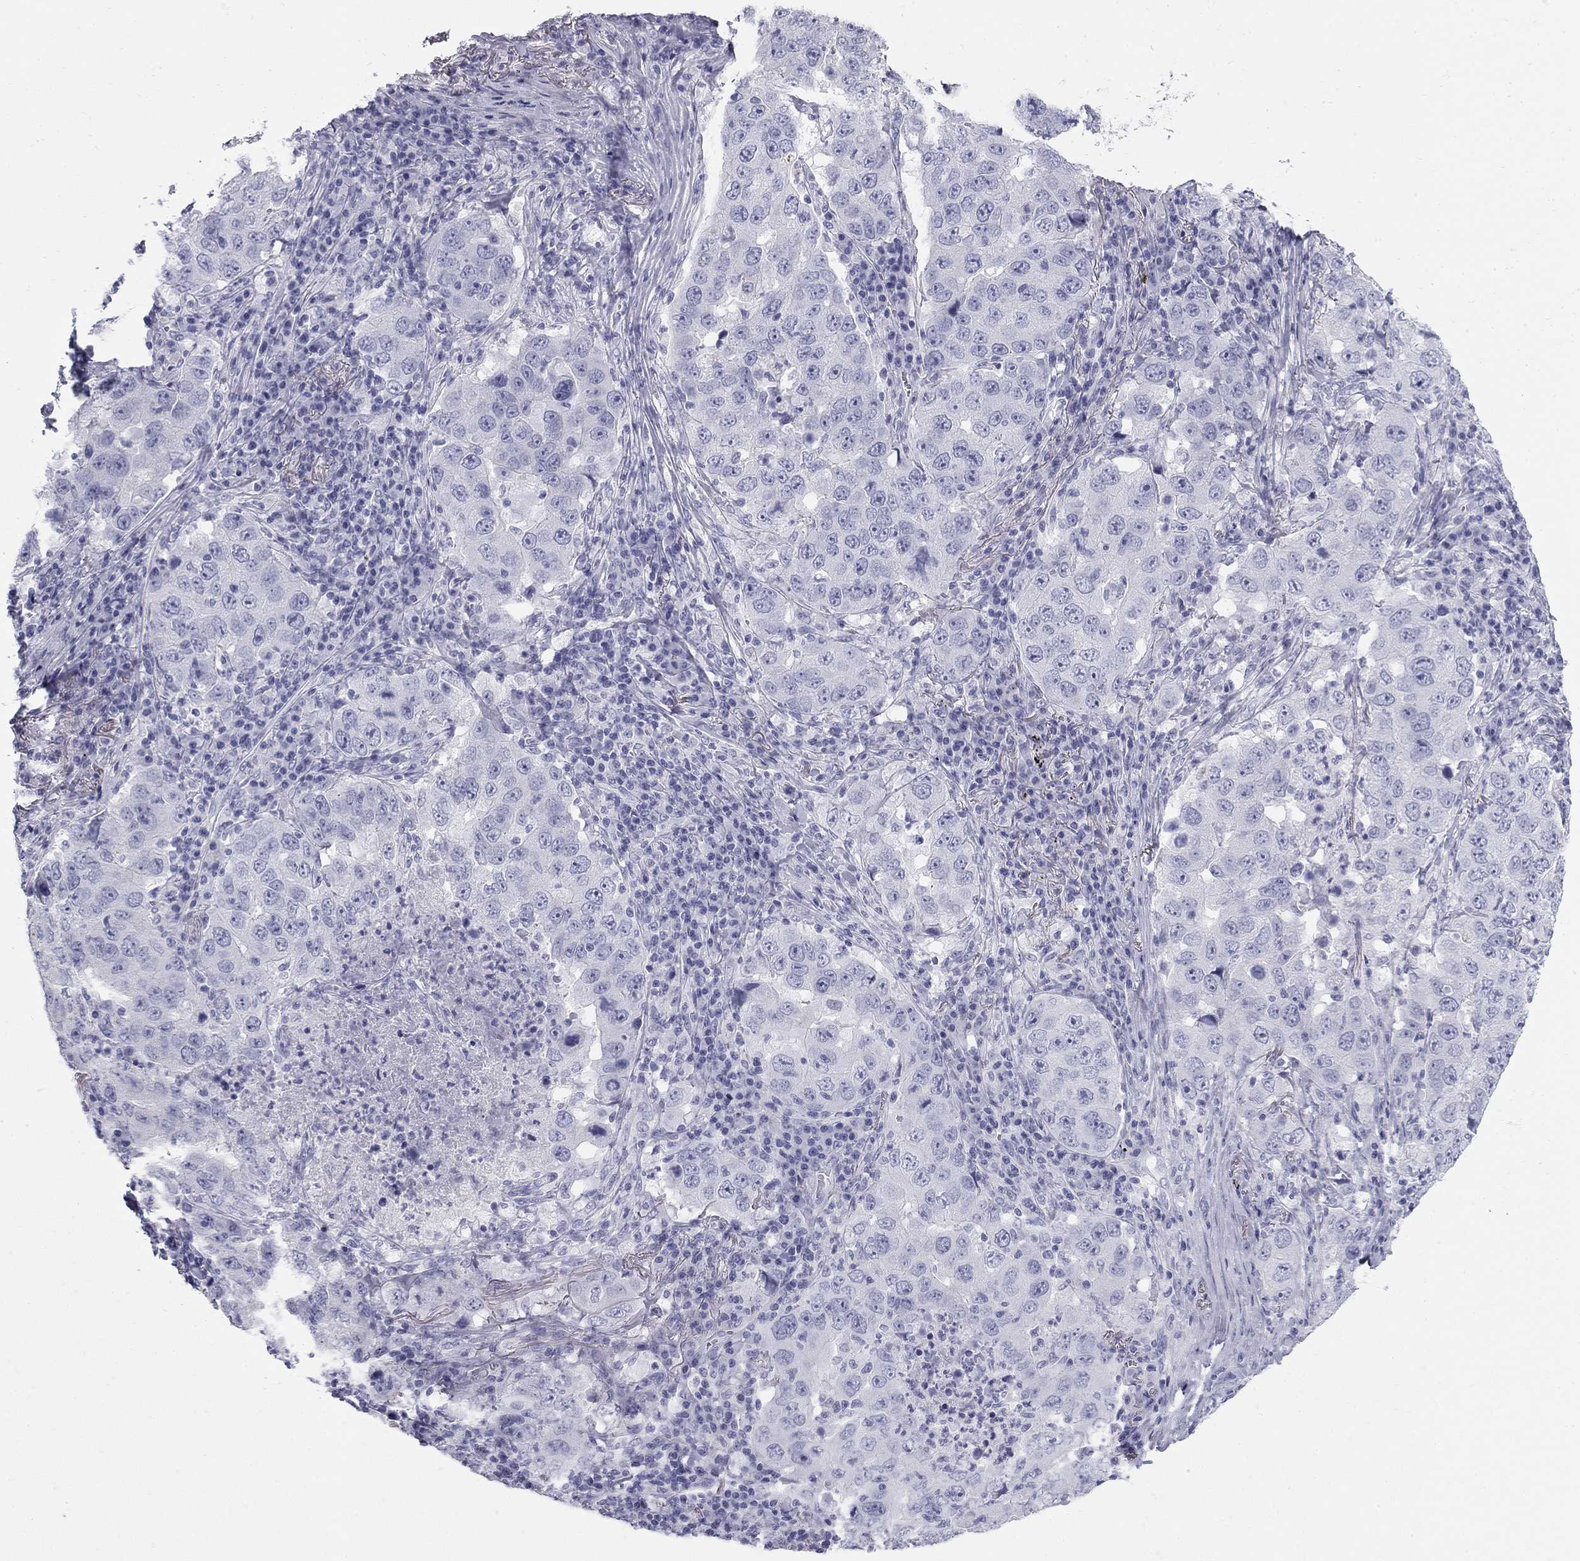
{"staining": {"intensity": "negative", "quantity": "none", "location": "none"}, "tissue": "lung cancer", "cell_type": "Tumor cells", "image_type": "cancer", "snomed": [{"axis": "morphology", "description": "Adenocarcinoma, NOS"}, {"axis": "topography", "description": "Lung"}], "caption": "An image of lung cancer (adenocarcinoma) stained for a protein reveals no brown staining in tumor cells.", "gene": "SULT2B1", "patient": {"sex": "male", "age": 73}}